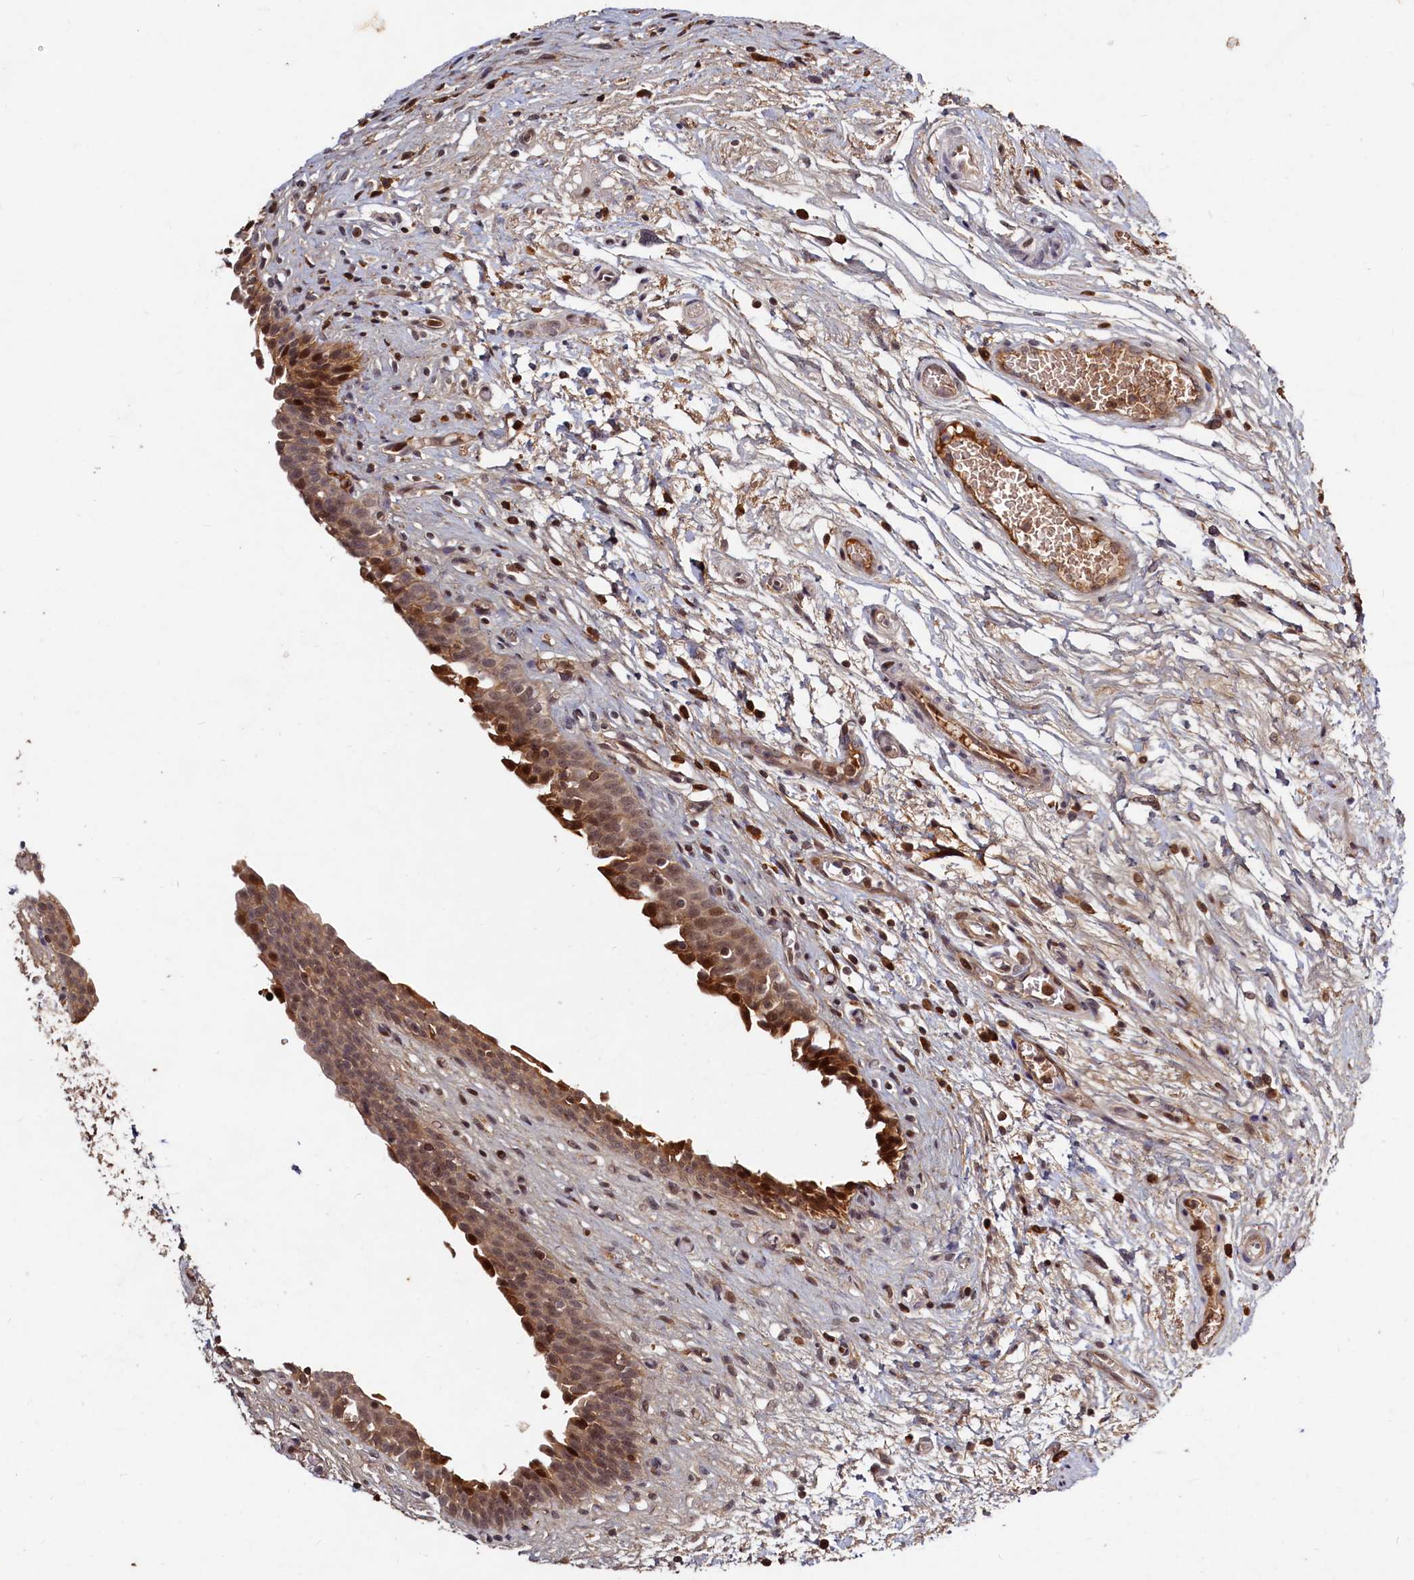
{"staining": {"intensity": "moderate", "quantity": ">75%", "location": "cytoplasmic/membranous,nuclear"}, "tissue": "urinary bladder", "cell_type": "Urothelial cells", "image_type": "normal", "snomed": [{"axis": "morphology", "description": "Normal tissue, NOS"}, {"axis": "topography", "description": "Urinary bladder"}], "caption": "Urinary bladder stained for a protein demonstrates moderate cytoplasmic/membranous,nuclear positivity in urothelial cells.", "gene": "TRAPPC4", "patient": {"sex": "male", "age": 83}}